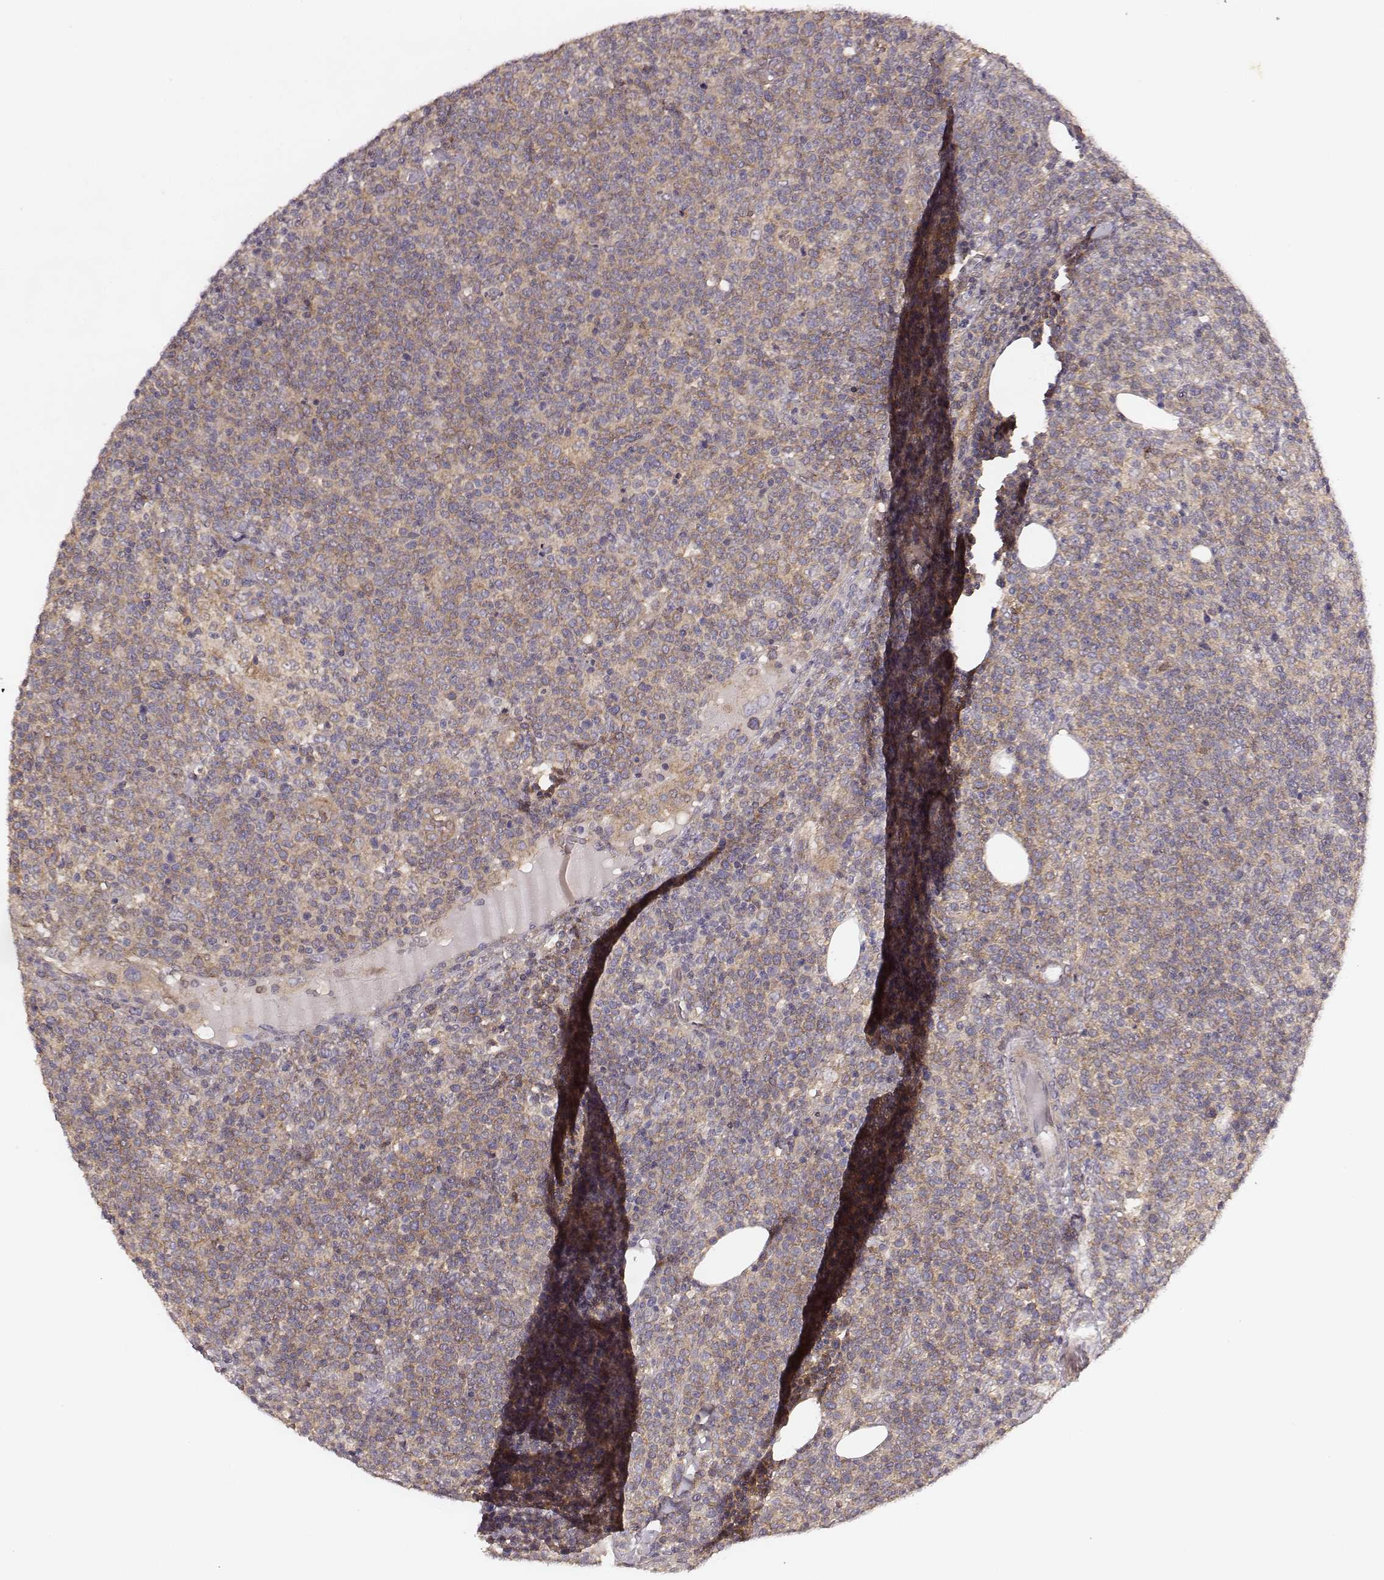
{"staining": {"intensity": "weak", "quantity": ">75%", "location": "cytoplasmic/membranous"}, "tissue": "lymphoma", "cell_type": "Tumor cells", "image_type": "cancer", "snomed": [{"axis": "morphology", "description": "Malignant lymphoma, non-Hodgkin's type, High grade"}, {"axis": "topography", "description": "Lymph node"}], "caption": "Immunohistochemical staining of lymphoma demonstrates low levels of weak cytoplasmic/membranous protein staining in approximately >75% of tumor cells.", "gene": "VPS26A", "patient": {"sex": "male", "age": 61}}